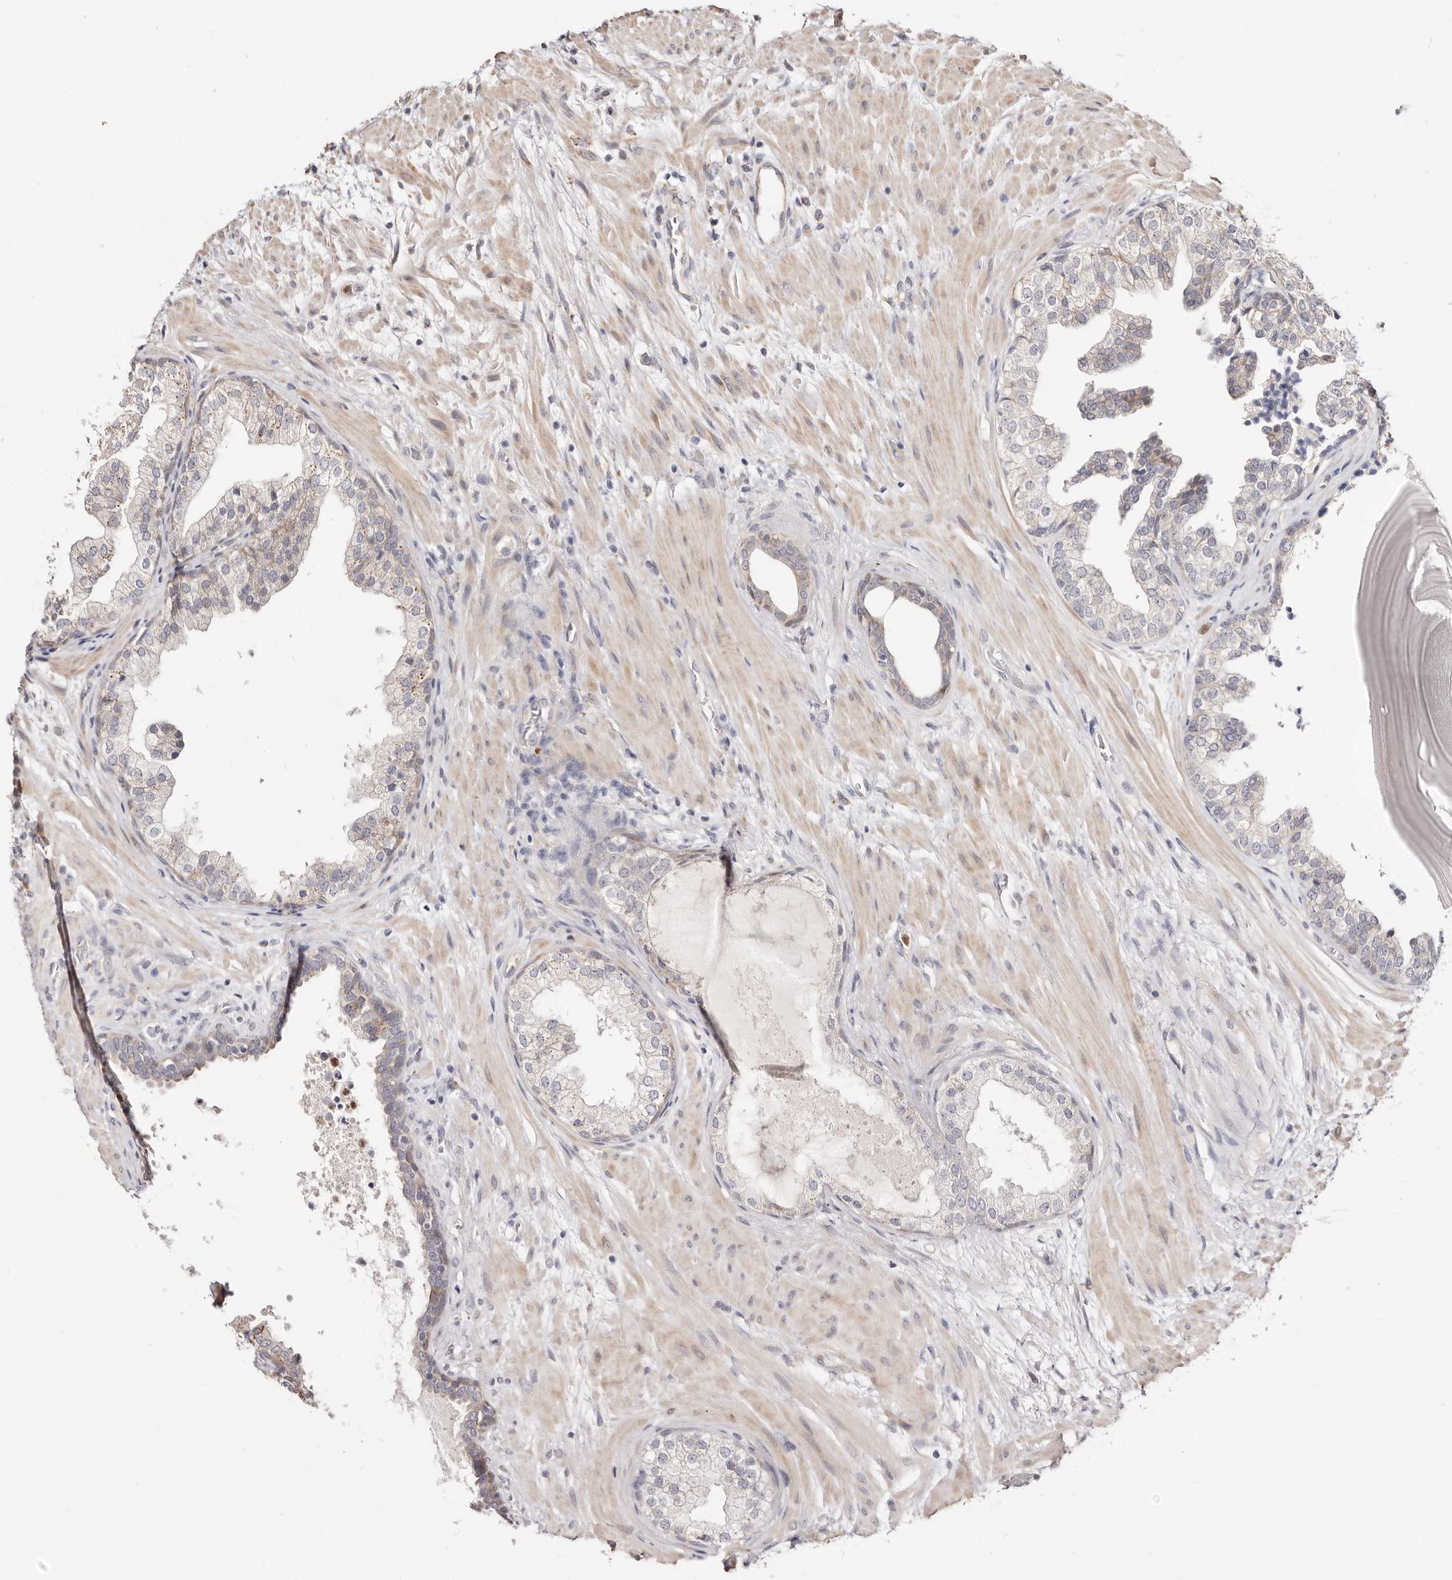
{"staining": {"intensity": "weak", "quantity": "<25%", "location": "cytoplasmic/membranous"}, "tissue": "prostate", "cell_type": "Glandular cells", "image_type": "normal", "snomed": [{"axis": "morphology", "description": "Normal tissue, NOS"}, {"axis": "topography", "description": "Prostate"}], "caption": "The histopathology image demonstrates no significant staining in glandular cells of prostate. The staining was performed using DAB (3,3'-diaminobenzidine) to visualize the protein expression in brown, while the nuclei were stained in blue with hematoxylin (Magnification: 20x).", "gene": "BCL2L15", "patient": {"sex": "male", "age": 48}}